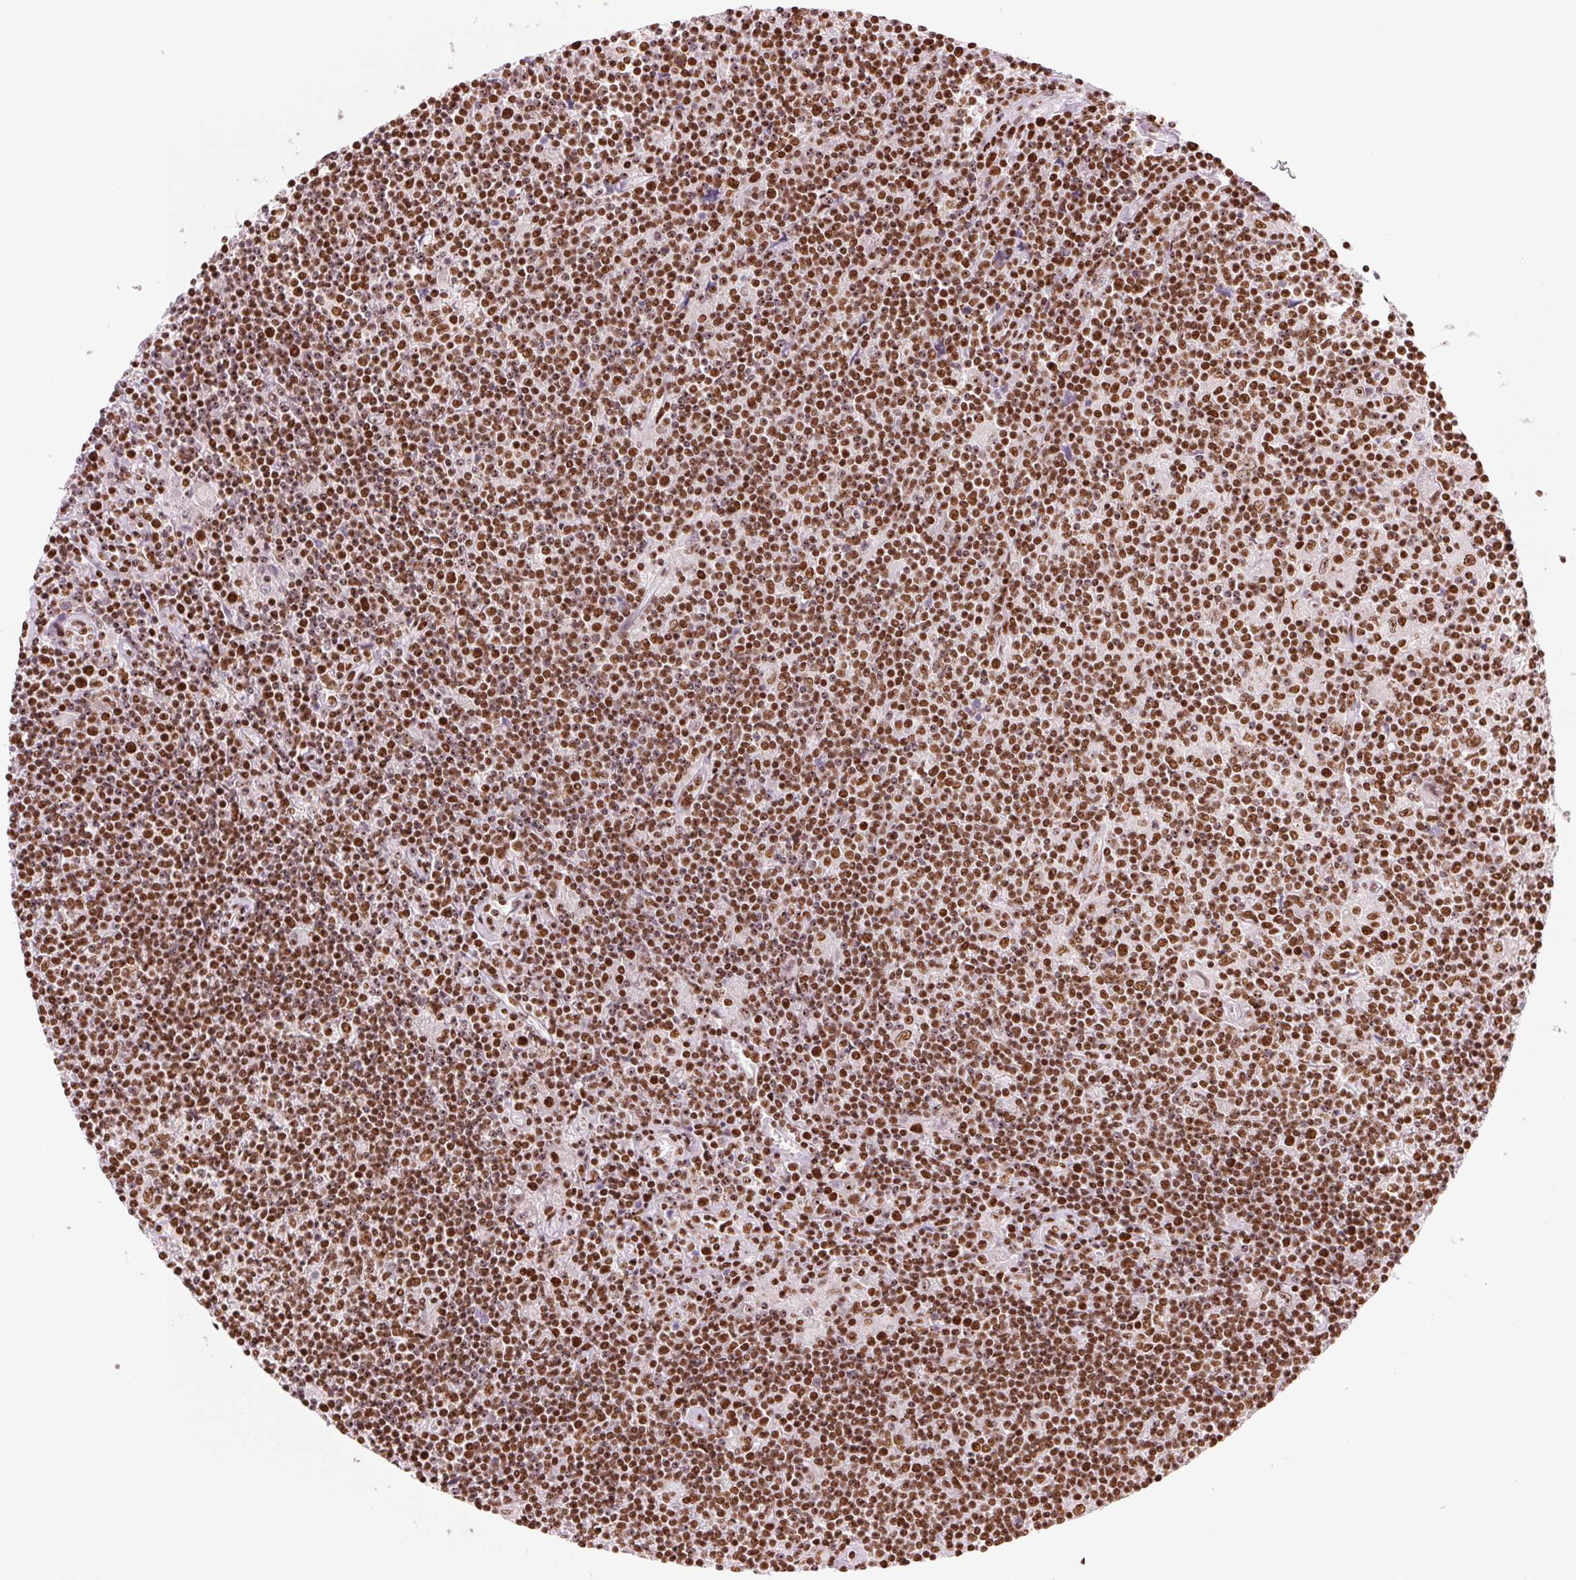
{"staining": {"intensity": "moderate", "quantity": ">75%", "location": "nuclear"}, "tissue": "lymphoma", "cell_type": "Tumor cells", "image_type": "cancer", "snomed": [{"axis": "morphology", "description": "Hodgkin's disease, NOS"}, {"axis": "topography", "description": "Lymph node"}], "caption": "A medium amount of moderate nuclear expression is present in approximately >75% of tumor cells in Hodgkin's disease tissue.", "gene": "NXF1", "patient": {"sex": "male", "age": 40}}